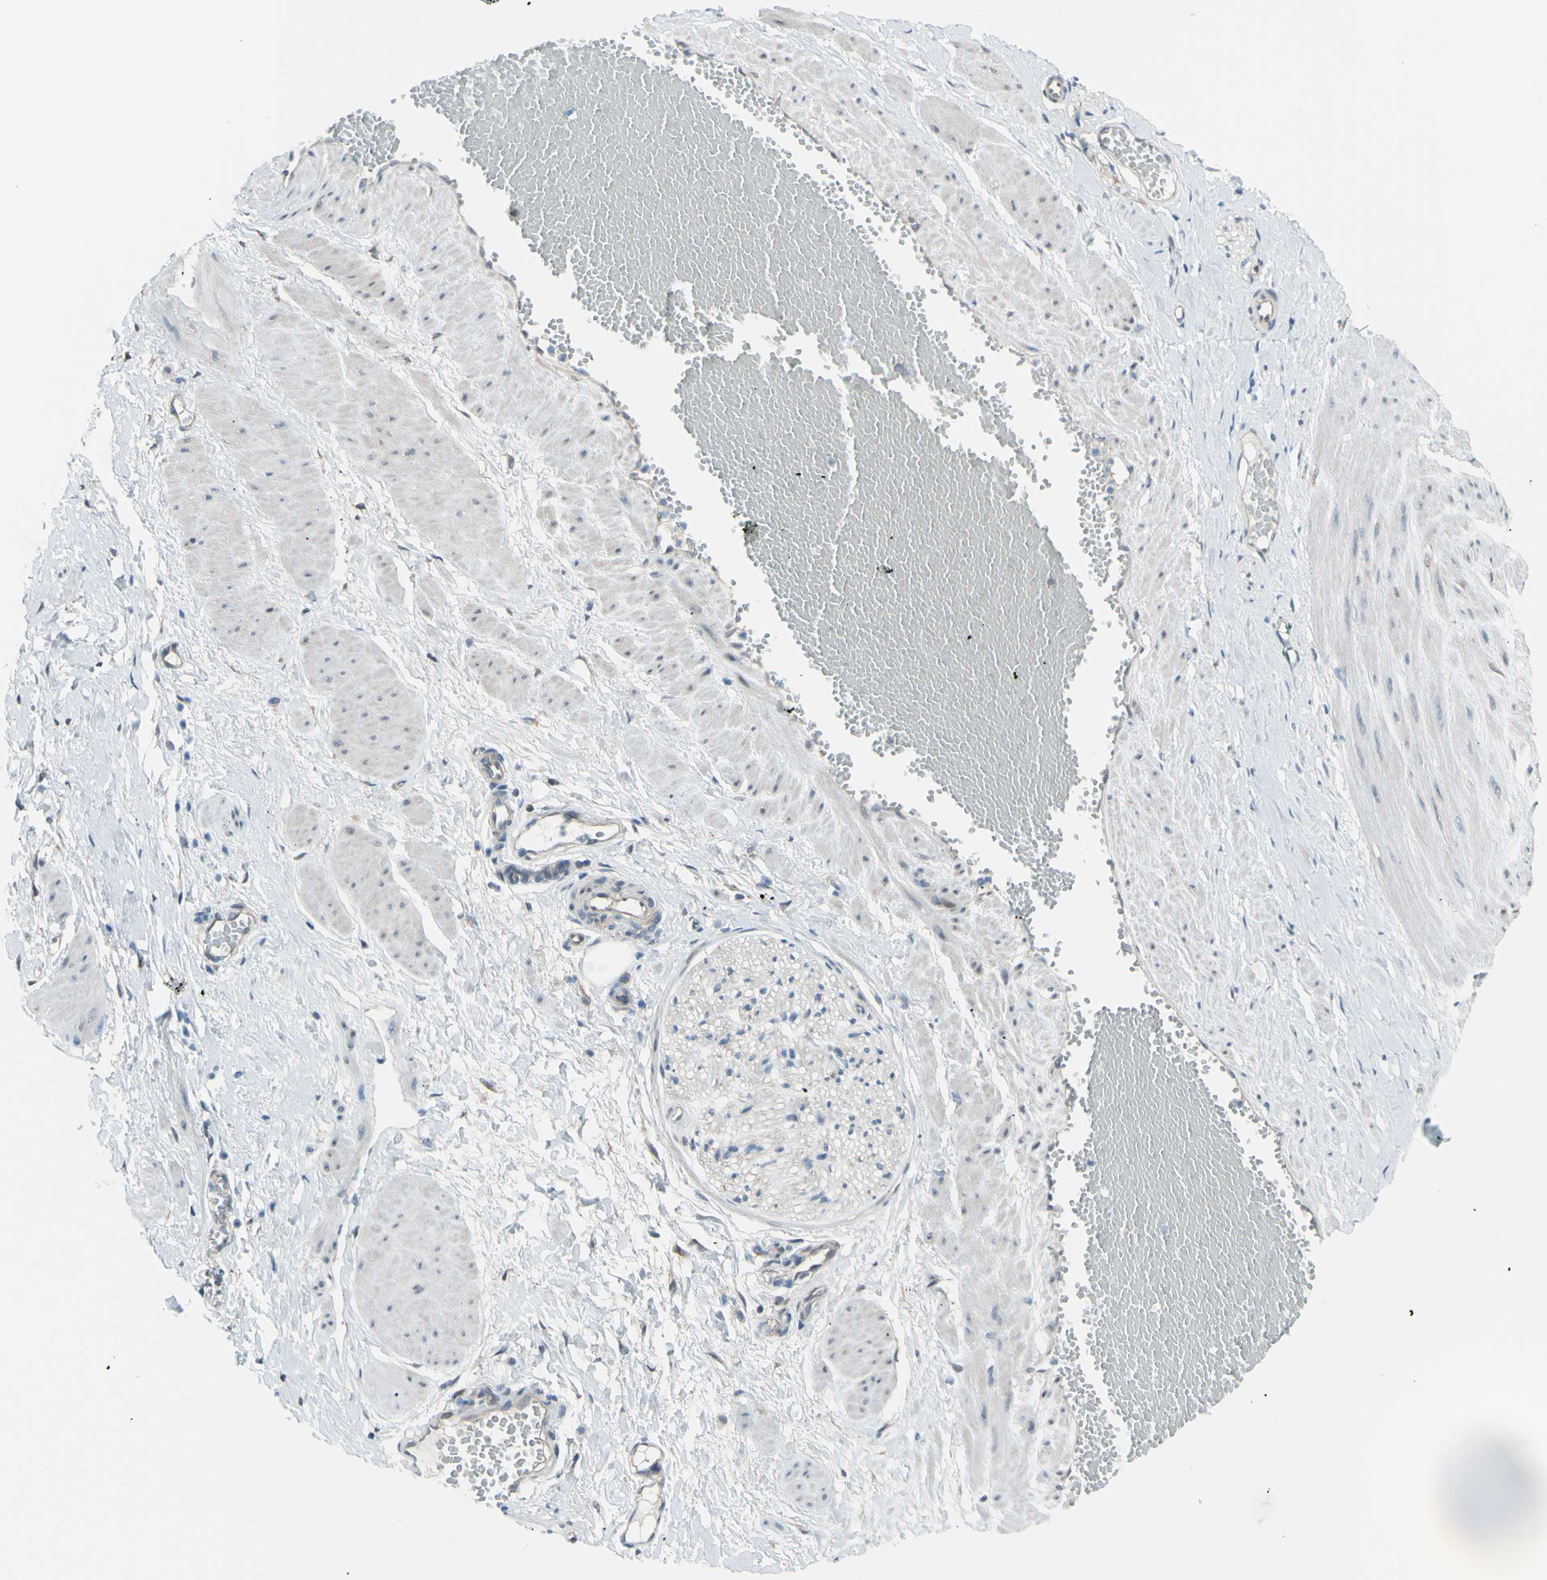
{"staining": {"intensity": "negative", "quantity": "none", "location": "none"}, "tissue": "adipose tissue", "cell_type": "Adipocytes", "image_type": "normal", "snomed": [{"axis": "morphology", "description": "Normal tissue, NOS"}, {"axis": "topography", "description": "Soft tissue"}, {"axis": "topography", "description": "Vascular tissue"}], "caption": "Immunohistochemistry image of normal adipose tissue: human adipose tissue stained with DAB demonstrates no significant protein staining in adipocytes. (Brightfield microscopy of DAB (3,3'-diaminobenzidine) immunohistochemistry (IHC) at high magnification).", "gene": "YWHAQ", "patient": {"sex": "female", "age": 35}}